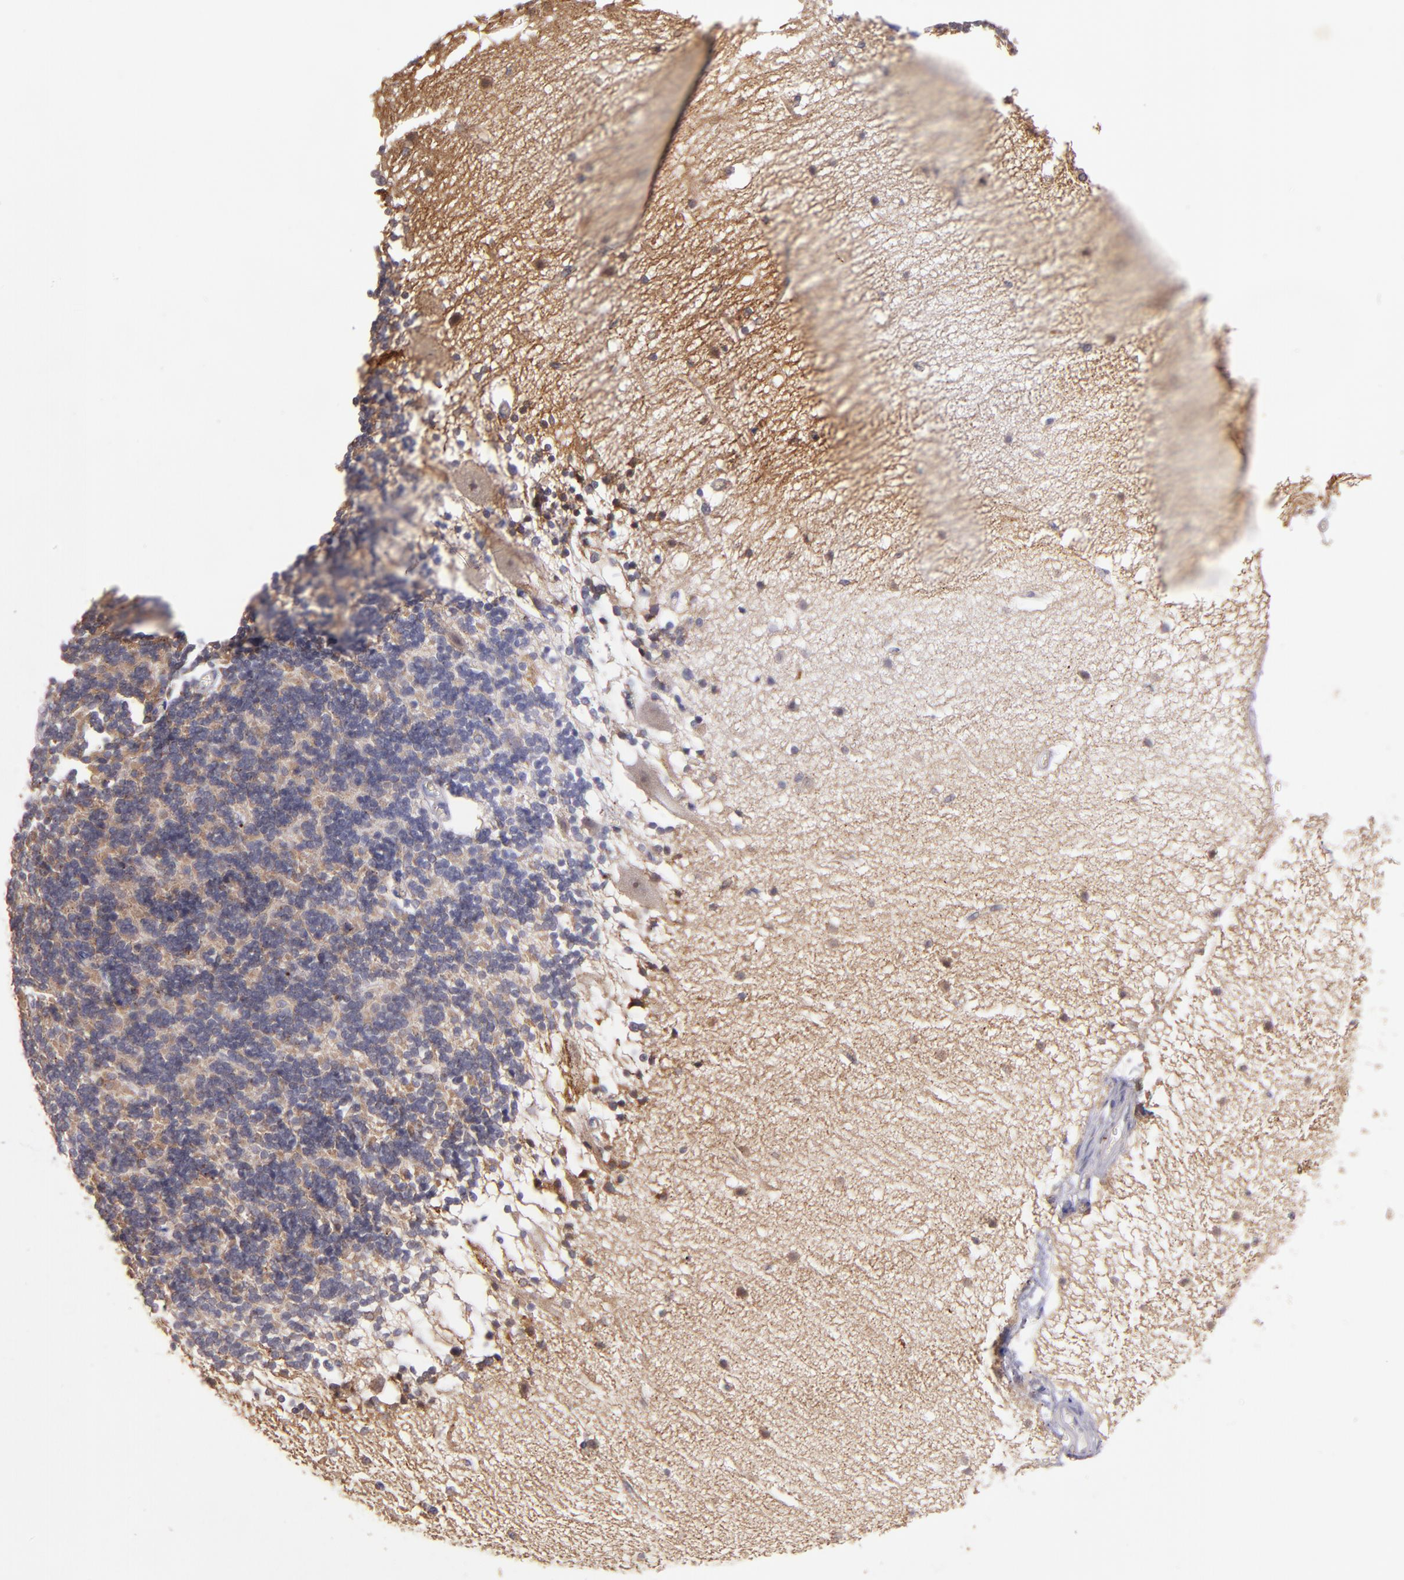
{"staining": {"intensity": "weak", "quantity": "<25%", "location": "cytoplasmic/membranous"}, "tissue": "cerebellum", "cell_type": "Cells in granular layer", "image_type": "normal", "snomed": [{"axis": "morphology", "description": "Normal tissue, NOS"}, {"axis": "topography", "description": "Cerebellum"}], "caption": "Immunohistochemistry (IHC) of unremarkable cerebellum reveals no expression in cells in granular layer. The staining was performed using DAB to visualize the protein expression in brown, while the nuclei were stained in blue with hematoxylin (Magnification: 20x).", "gene": "ZFYVE1", "patient": {"sex": "female", "age": 54}}